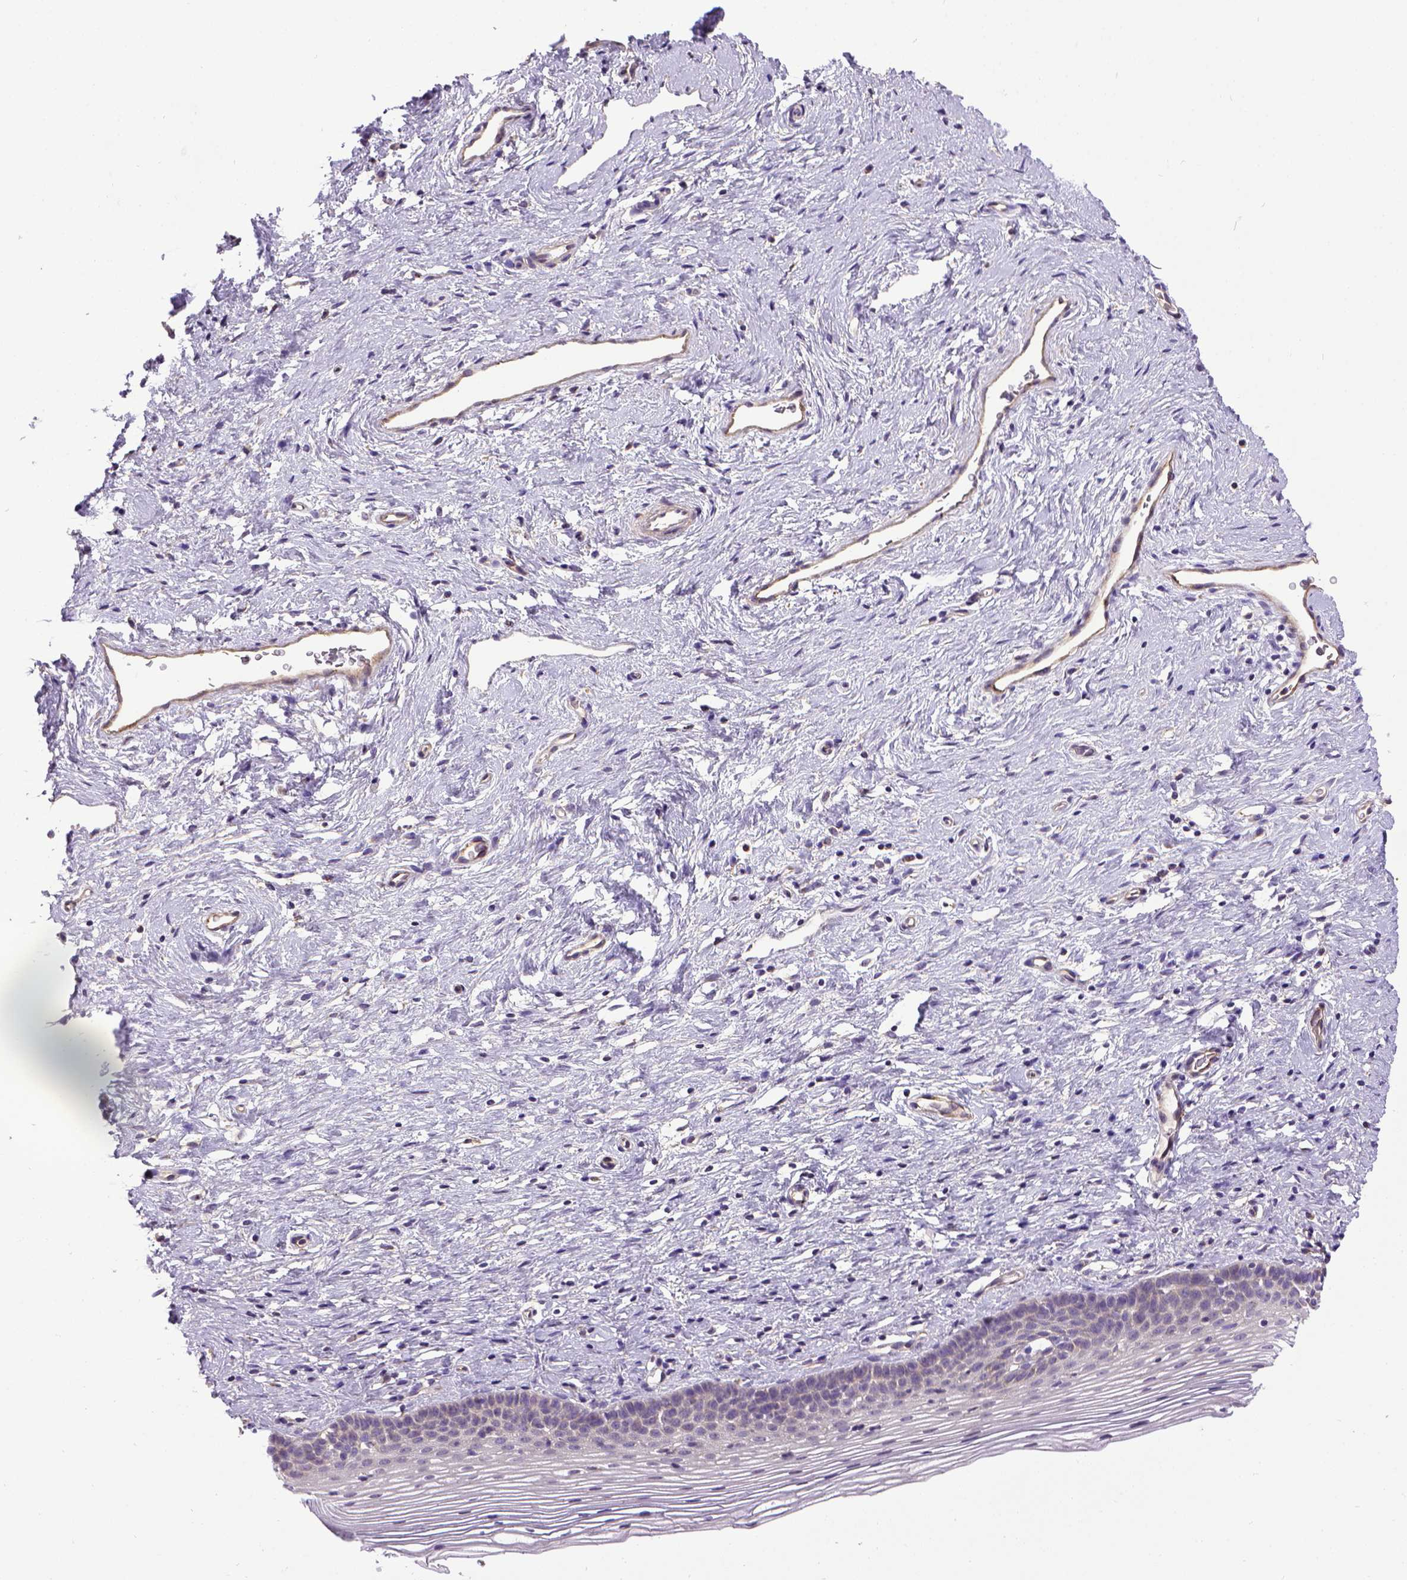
{"staining": {"intensity": "weak", "quantity": "25%-75%", "location": "cytoplasmic/membranous"}, "tissue": "cervix", "cell_type": "Glandular cells", "image_type": "normal", "snomed": [{"axis": "morphology", "description": "Normal tissue, NOS"}, {"axis": "topography", "description": "Cervix"}], "caption": "A low amount of weak cytoplasmic/membranous staining is seen in approximately 25%-75% of glandular cells in normal cervix.", "gene": "ENG", "patient": {"sex": "female", "age": 39}}